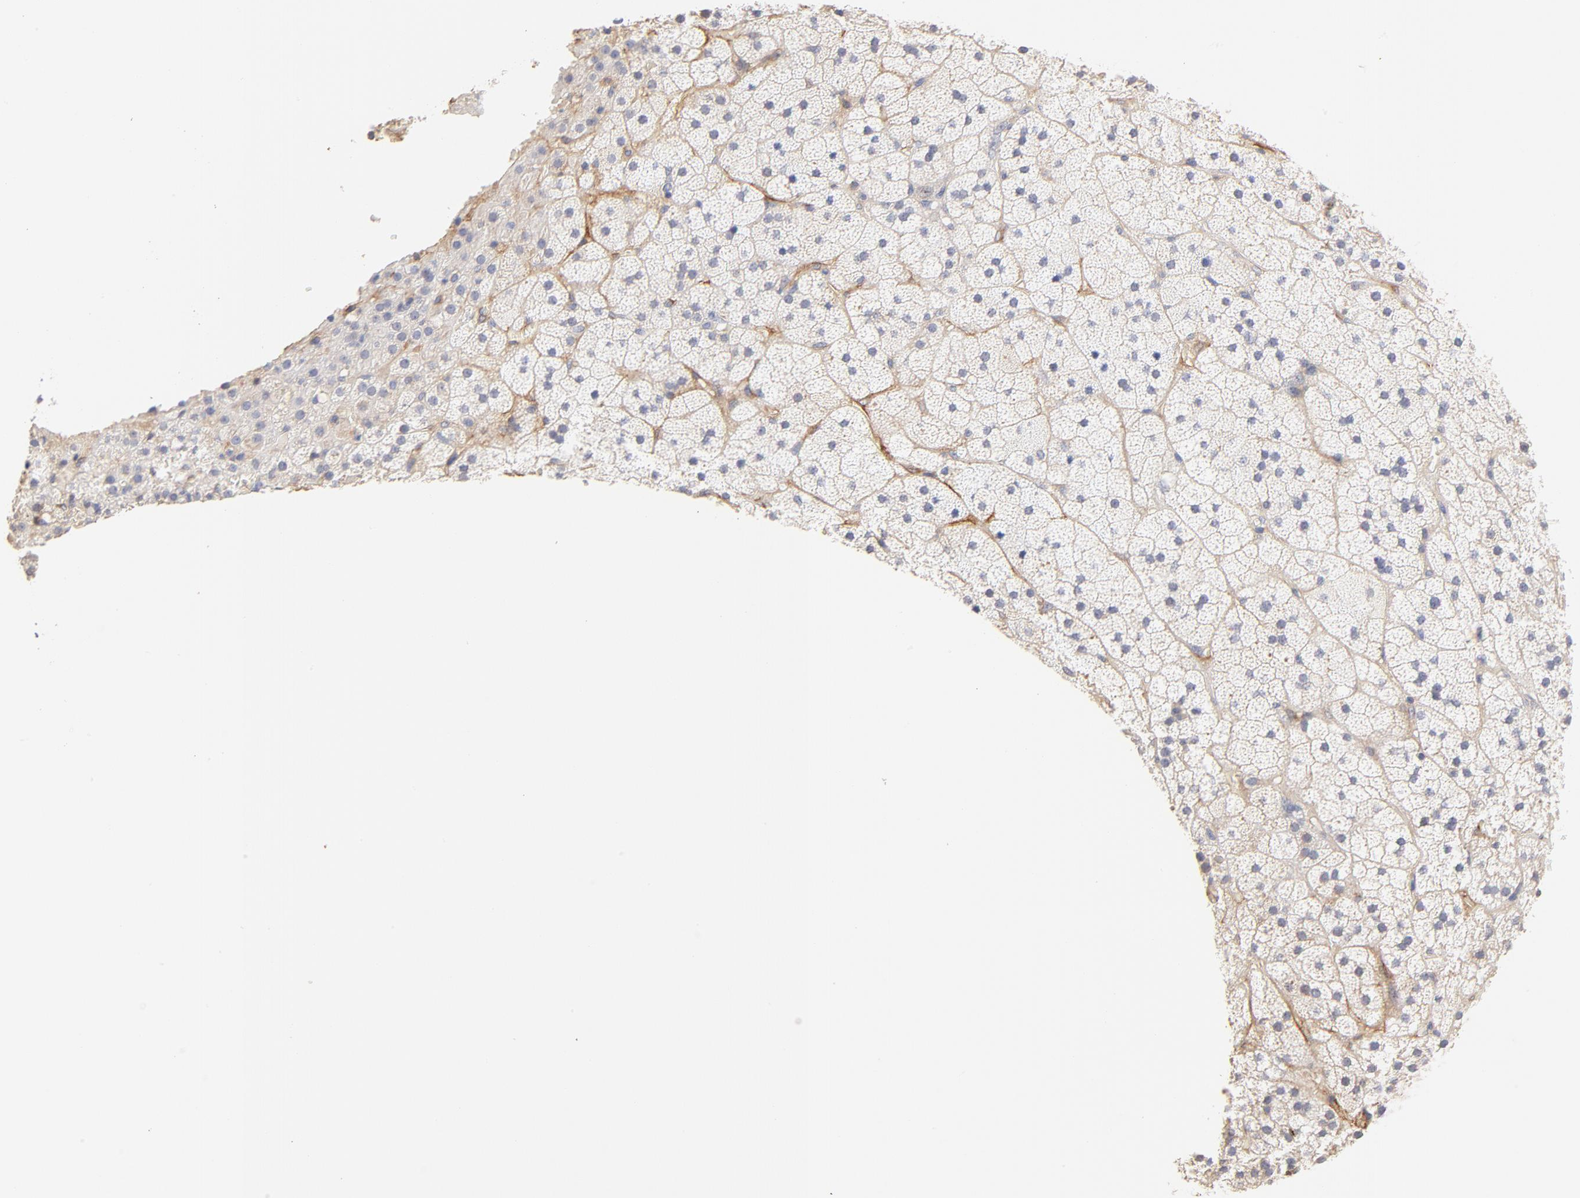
{"staining": {"intensity": "negative", "quantity": "none", "location": "none"}, "tissue": "adrenal gland", "cell_type": "Glandular cells", "image_type": "normal", "snomed": [{"axis": "morphology", "description": "Normal tissue, NOS"}, {"axis": "topography", "description": "Adrenal gland"}], "caption": "Immunohistochemistry of benign human adrenal gland exhibits no positivity in glandular cells. The staining was performed using DAB (3,3'-diaminobenzidine) to visualize the protein expression in brown, while the nuclei were stained in blue with hematoxylin (Magnification: 20x).", "gene": "ITGA8", "patient": {"sex": "male", "age": 35}}